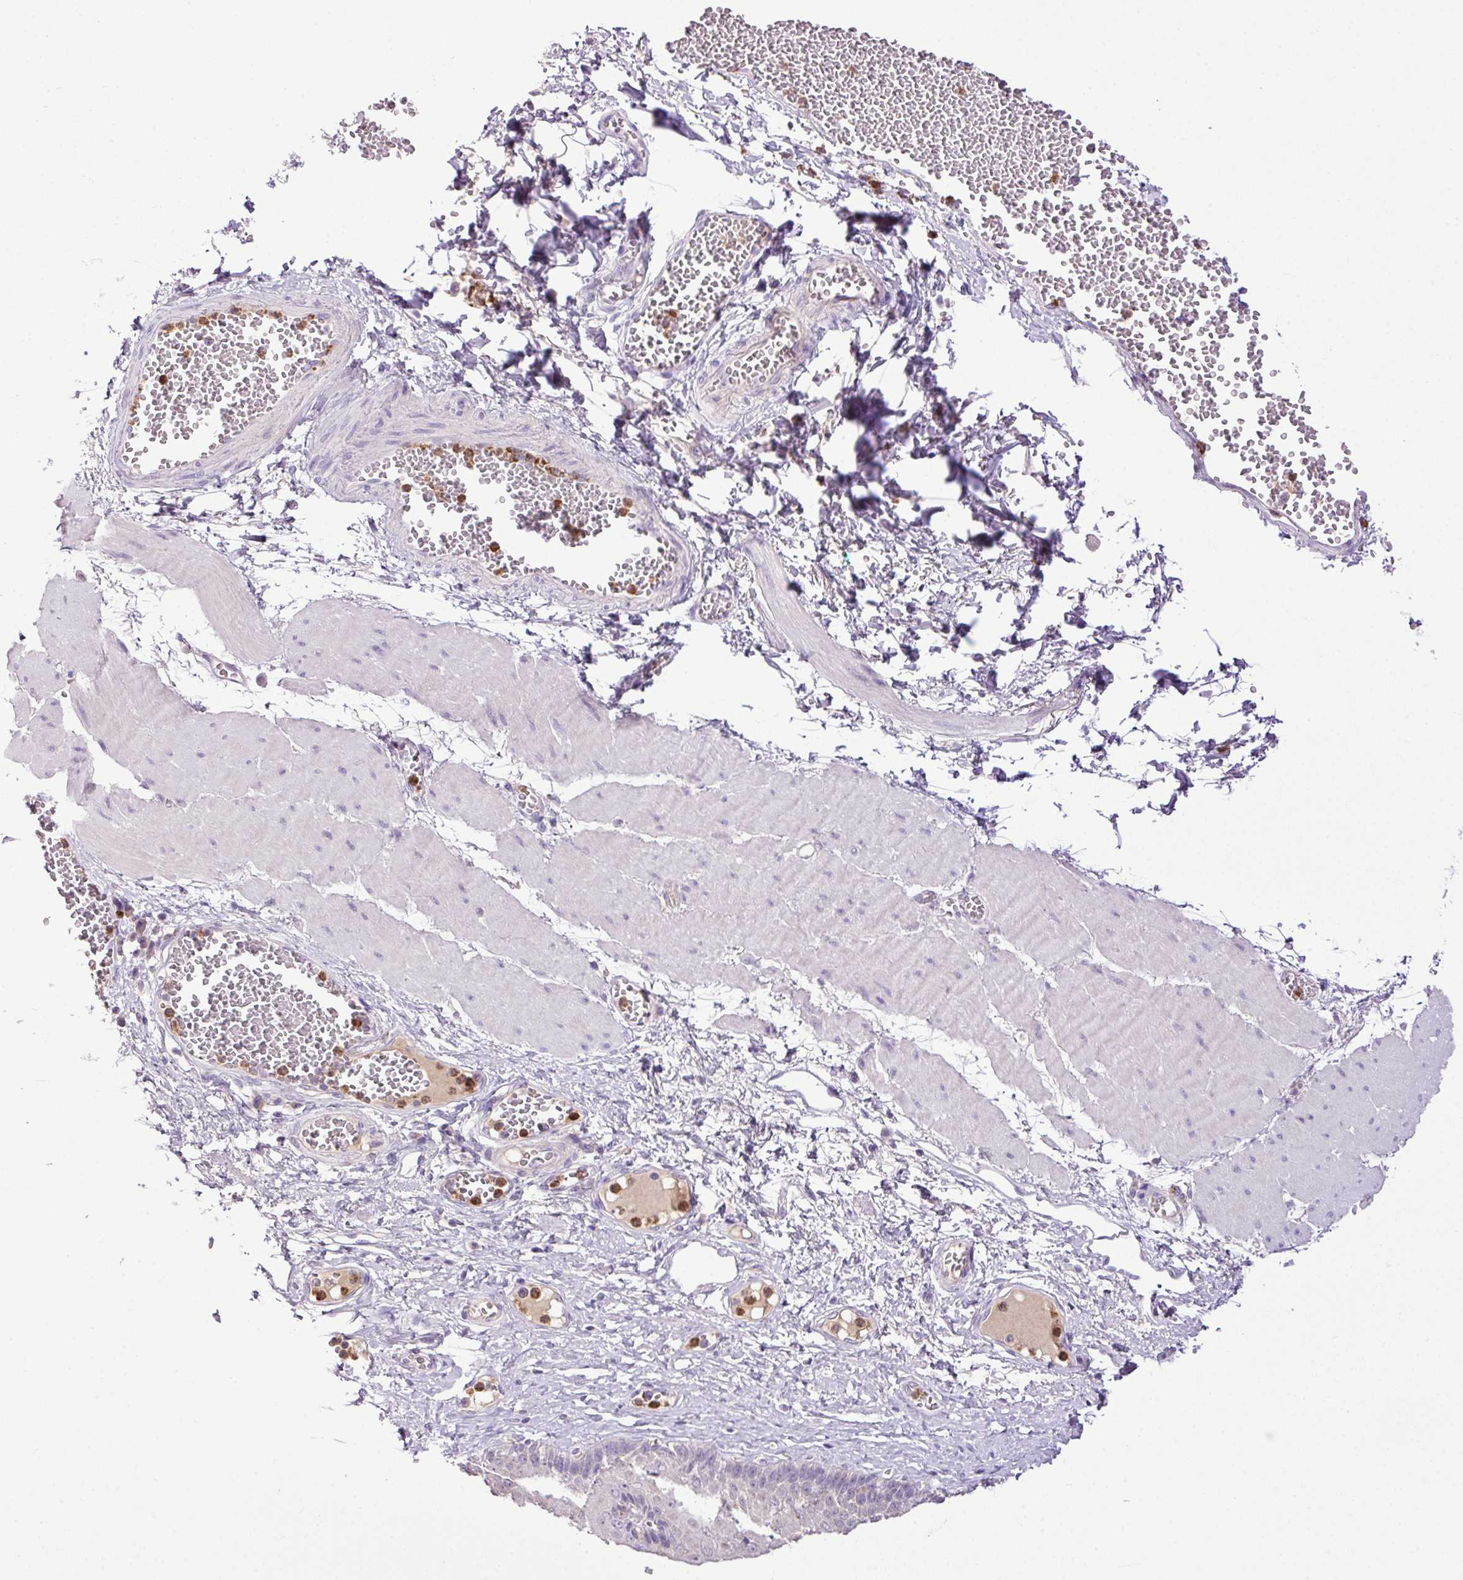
{"staining": {"intensity": "weak", "quantity": "<25%", "location": "cytoplasmic/membranous,nuclear"}, "tissue": "esophagus", "cell_type": "Squamous epithelial cells", "image_type": "normal", "snomed": [{"axis": "morphology", "description": "Normal tissue, NOS"}, {"axis": "topography", "description": "Esophagus"}], "caption": "There is no significant positivity in squamous epithelial cells of esophagus. (DAB (3,3'-diaminobenzidine) immunohistochemistry (IHC), high magnification).", "gene": "HTR3E", "patient": {"sex": "male", "age": 60}}